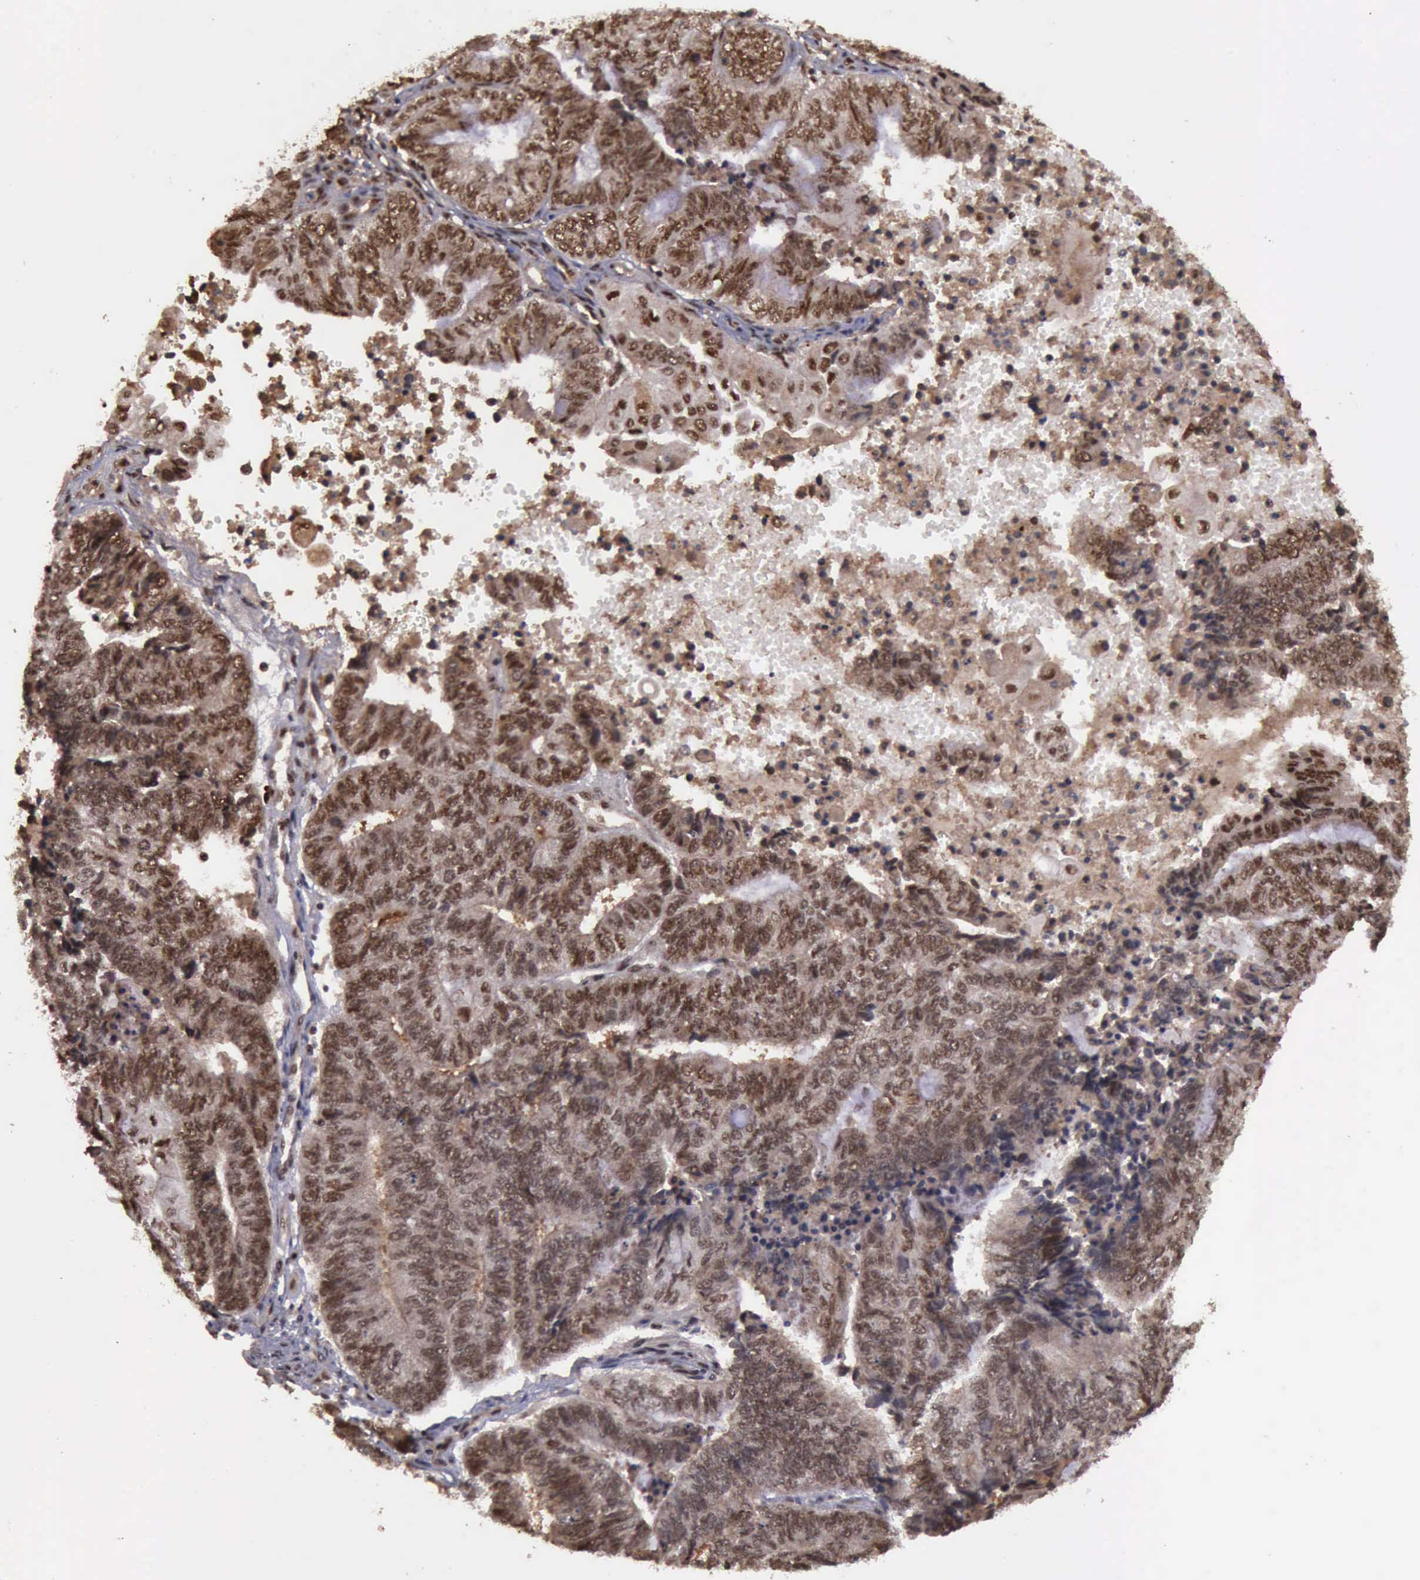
{"staining": {"intensity": "strong", "quantity": ">75%", "location": "cytoplasmic/membranous,nuclear"}, "tissue": "endometrial cancer", "cell_type": "Tumor cells", "image_type": "cancer", "snomed": [{"axis": "morphology", "description": "Adenocarcinoma, NOS"}, {"axis": "topography", "description": "Uterus"}, {"axis": "topography", "description": "Endometrium"}], "caption": "Immunohistochemical staining of human endometrial adenocarcinoma reveals high levels of strong cytoplasmic/membranous and nuclear positivity in approximately >75% of tumor cells.", "gene": "TRMT2A", "patient": {"sex": "female", "age": 70}}